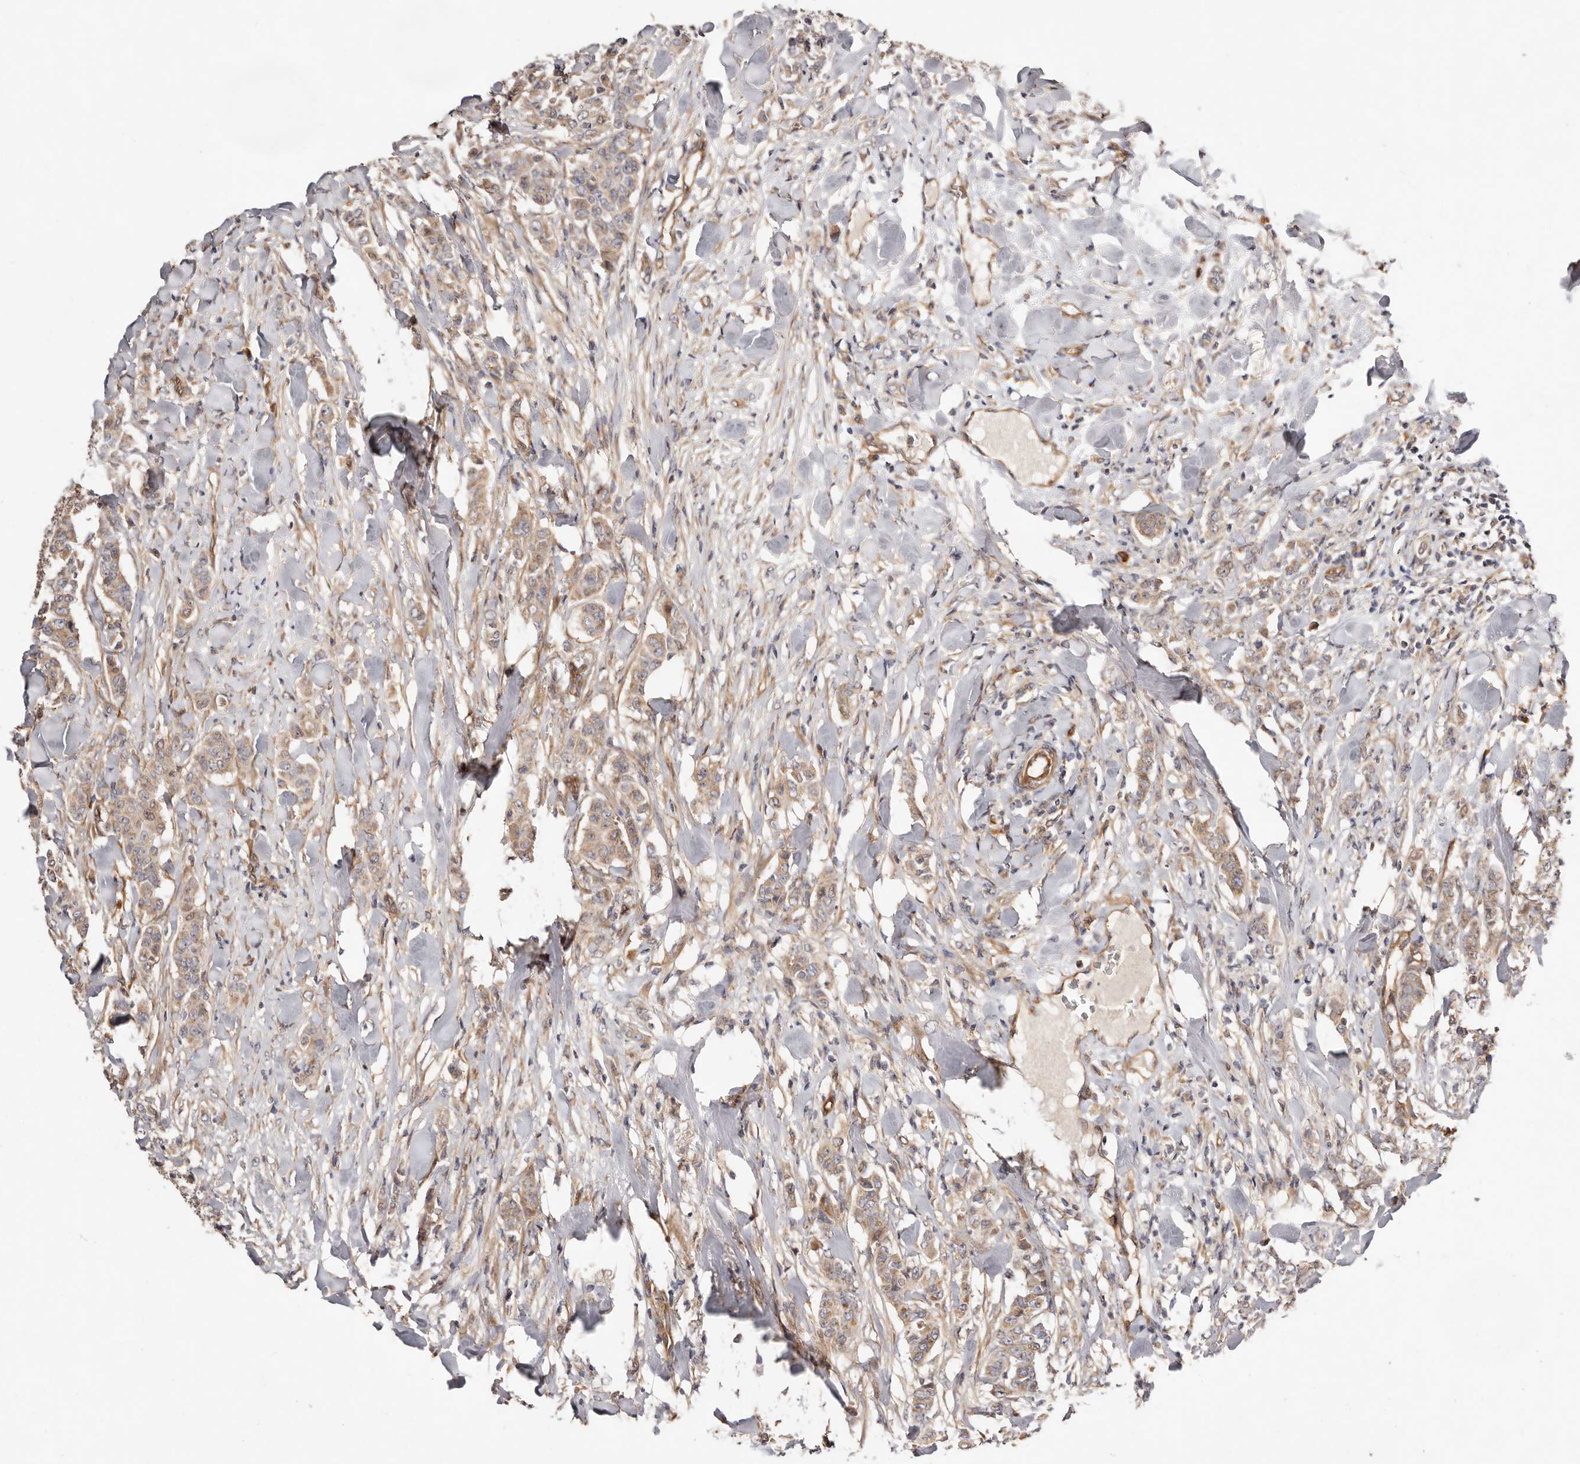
{"staining": {"intensity": "weak", "quantity": ">75%", "location": "cytoplasmic/membranous"}, "tissue": "breast cancer", "cell_type": "Tumor cells", "image_type": "cancer", "snomed": [{"axis": "morphology", "description": "Duct carcinoma"}, {"axis": "topography", "description": "Breast"}], "caption": "Immunohistochemistry staining of breast cancer, which exhibits low levels of weak cytoplasmic/membranous positivity in approximately >75% of tumor cells indicating weak cytoplasmic/membranous protein staining. The staining was performed using DAB (brown) for protein detection and nuclei were counterstained in hematoxylin (blue).", "gene": "MACF1", "patient": {"sex": "female", "age": 40}}